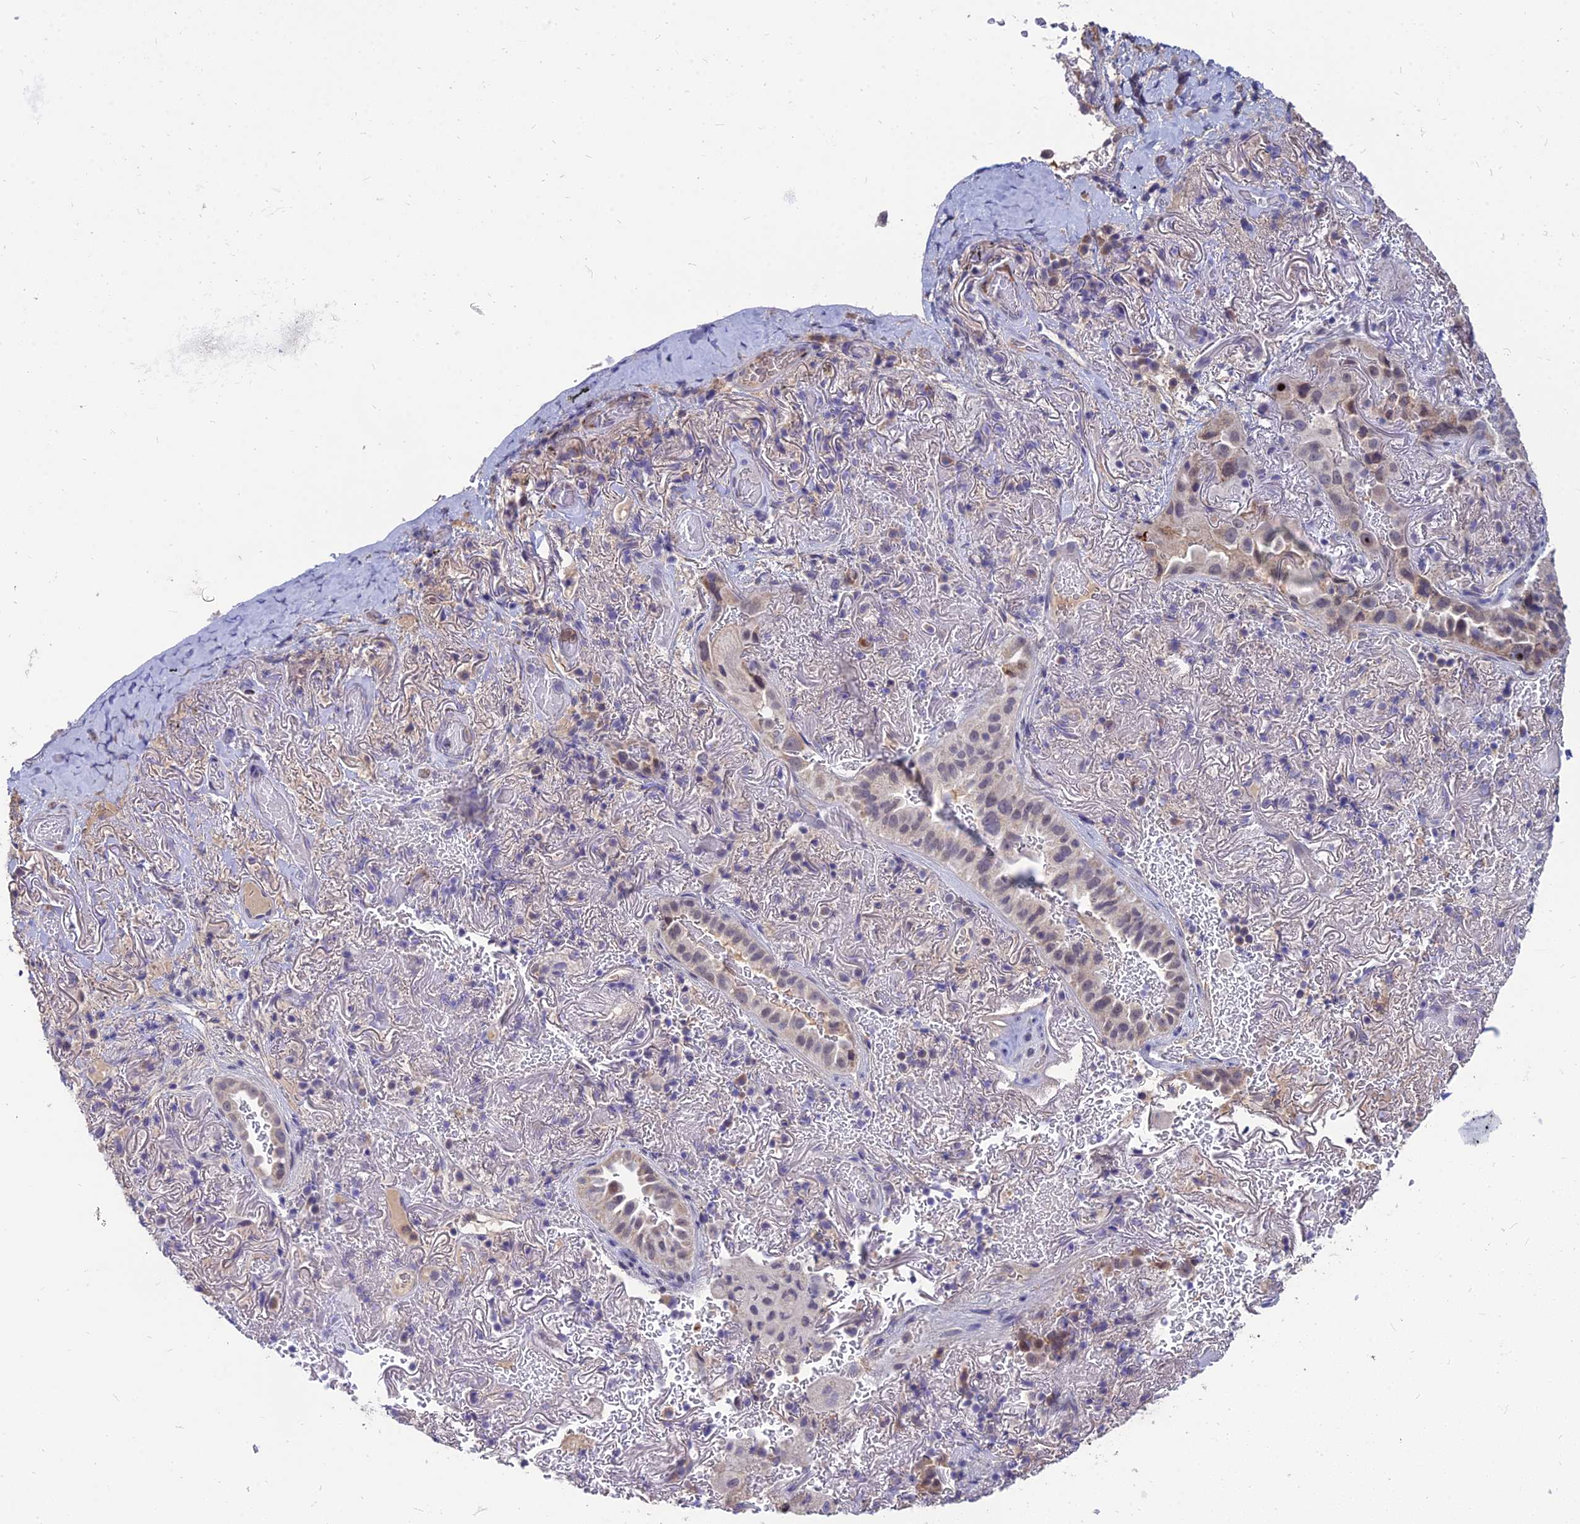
{"staining": {"intensity": "weak", "quantity": "<25%", "location": "cytoplasmic/membranous"}, "tissue": "lung cancer", "cell_type": "Tumor cells", "image_type": "cancer", "snomed": [{"axis": "morphology", "description": "Adenocarcinoma, NOS"}, {"axis": "topography", "description": "Lung"}], "caption": "A high-resolution histopathology image shows immunohistochemistry (IHC) staining of lung cancer (adenocarcinoma), which shows no significant expression in tumor cells.", "gene": "GOLGA6D", "patient": {"sex": "female", "age": 69}}